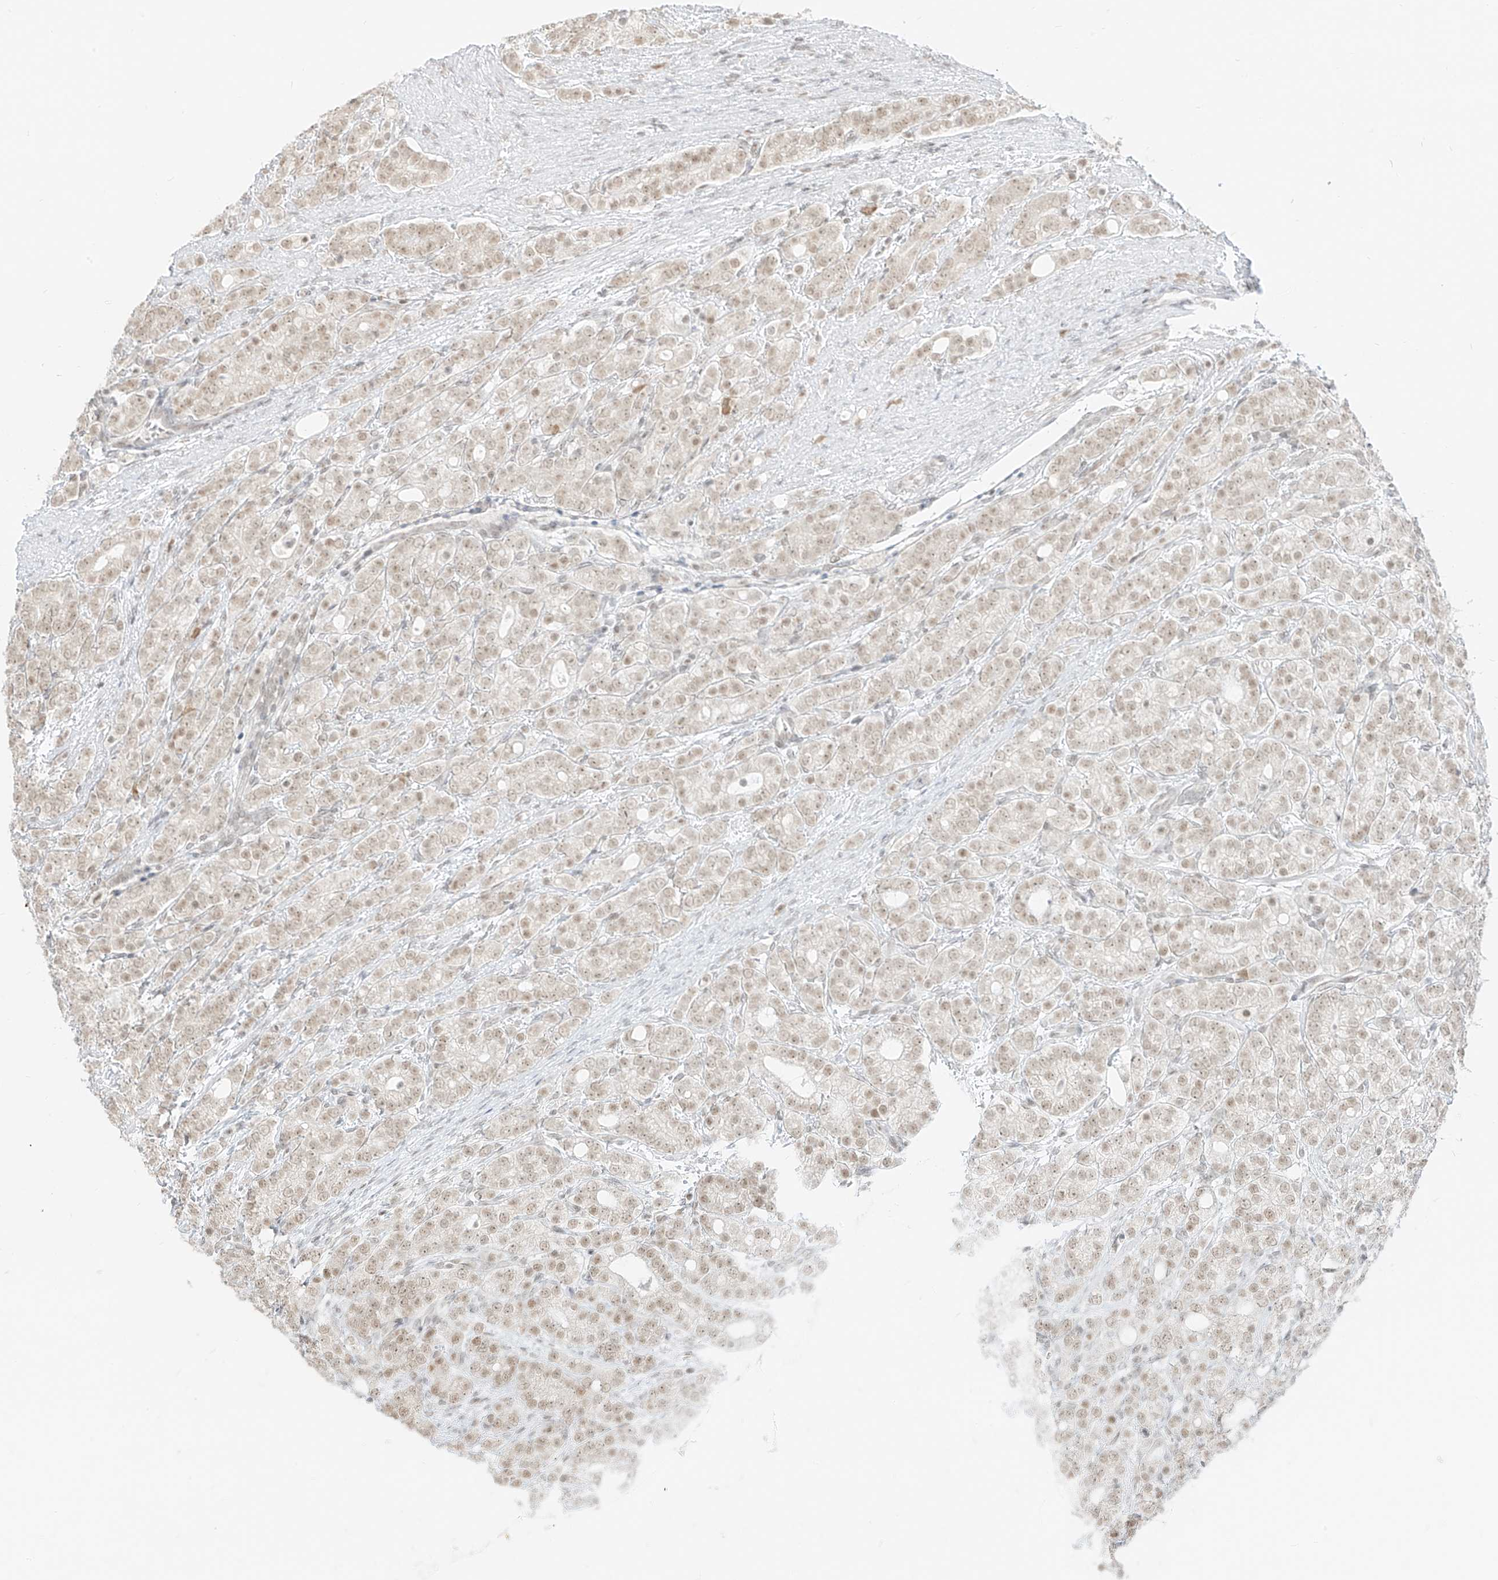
{"staining": {"intensity": "weak", "quantity": ">75%", "location": "nuclear"}, "tissue": "prostate cancer", "cell_type": "Tumor cells", "image_type": "cancer", "snomed": [{"axis": "morphology", "description": "Adenocarcinoma, High grade"}, {"axis": "topography", "description": "Prostate"}], "caption": "Immunohistochemical staining of prostate cancer (high-grade adenocarcinoma) shows low levels of weak nuclear protein staining in about >75% of tumor cells.", "gene": "SUPT5H", "patient": {"sex": "male", "age": 57}}